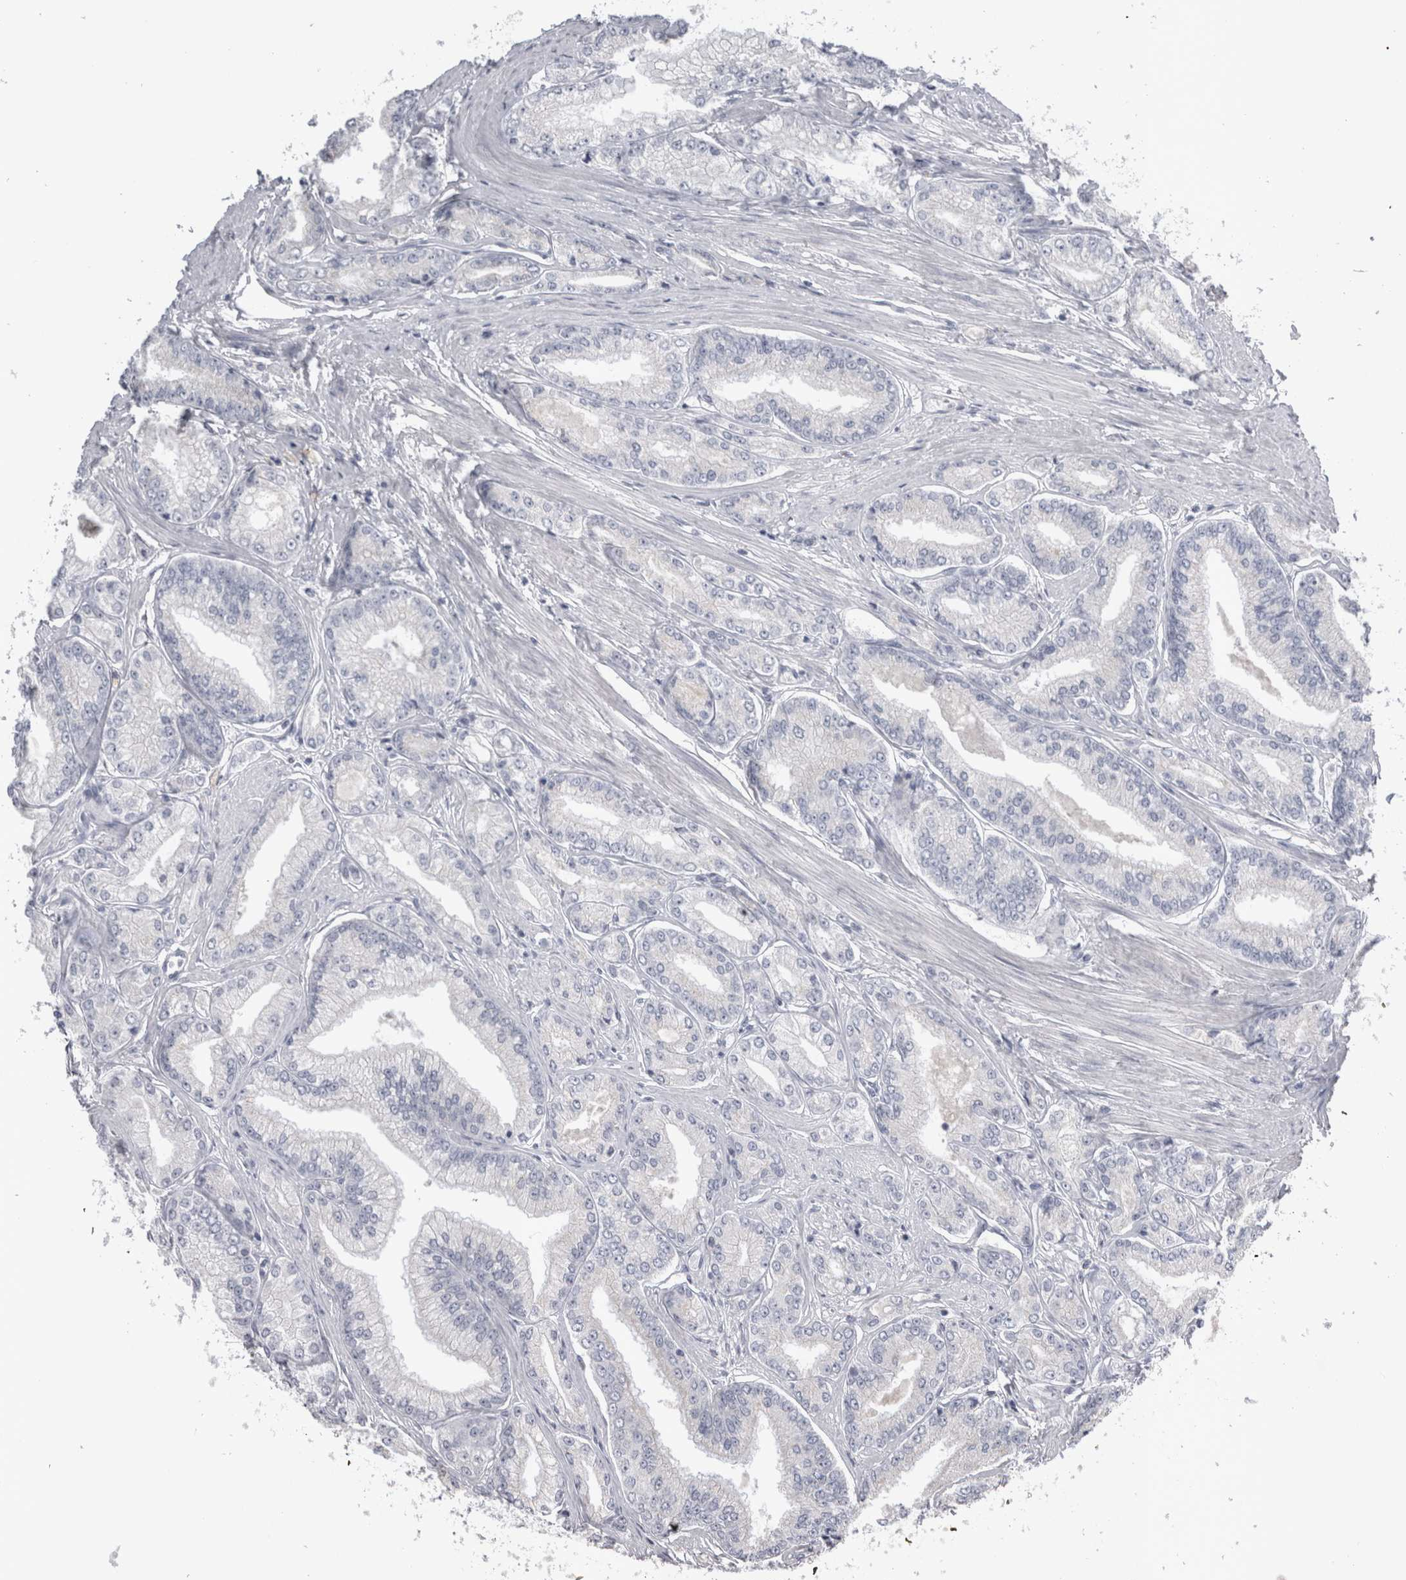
{"staining": {"intensity": "negative", "quantity": "none", "location": "none"}, "tissue": "prostate cancer", "cell_type": "Tumor cells", "image_type": "cancer", "snomed": [{"axis": "morphology", "description": "Adenocarcinoma, Low grade"}, {"axis": "topography", "description": "Prostate"}], "caption": "DAB (3,3'-diaminobenzidine) immunohistochemical staining of human prostate adenocarcinoma (low-grade) reveals no significant positivity in tumor cells.", "gene": "DHRS4", "patient": {"sex": "male", "age": 52}}